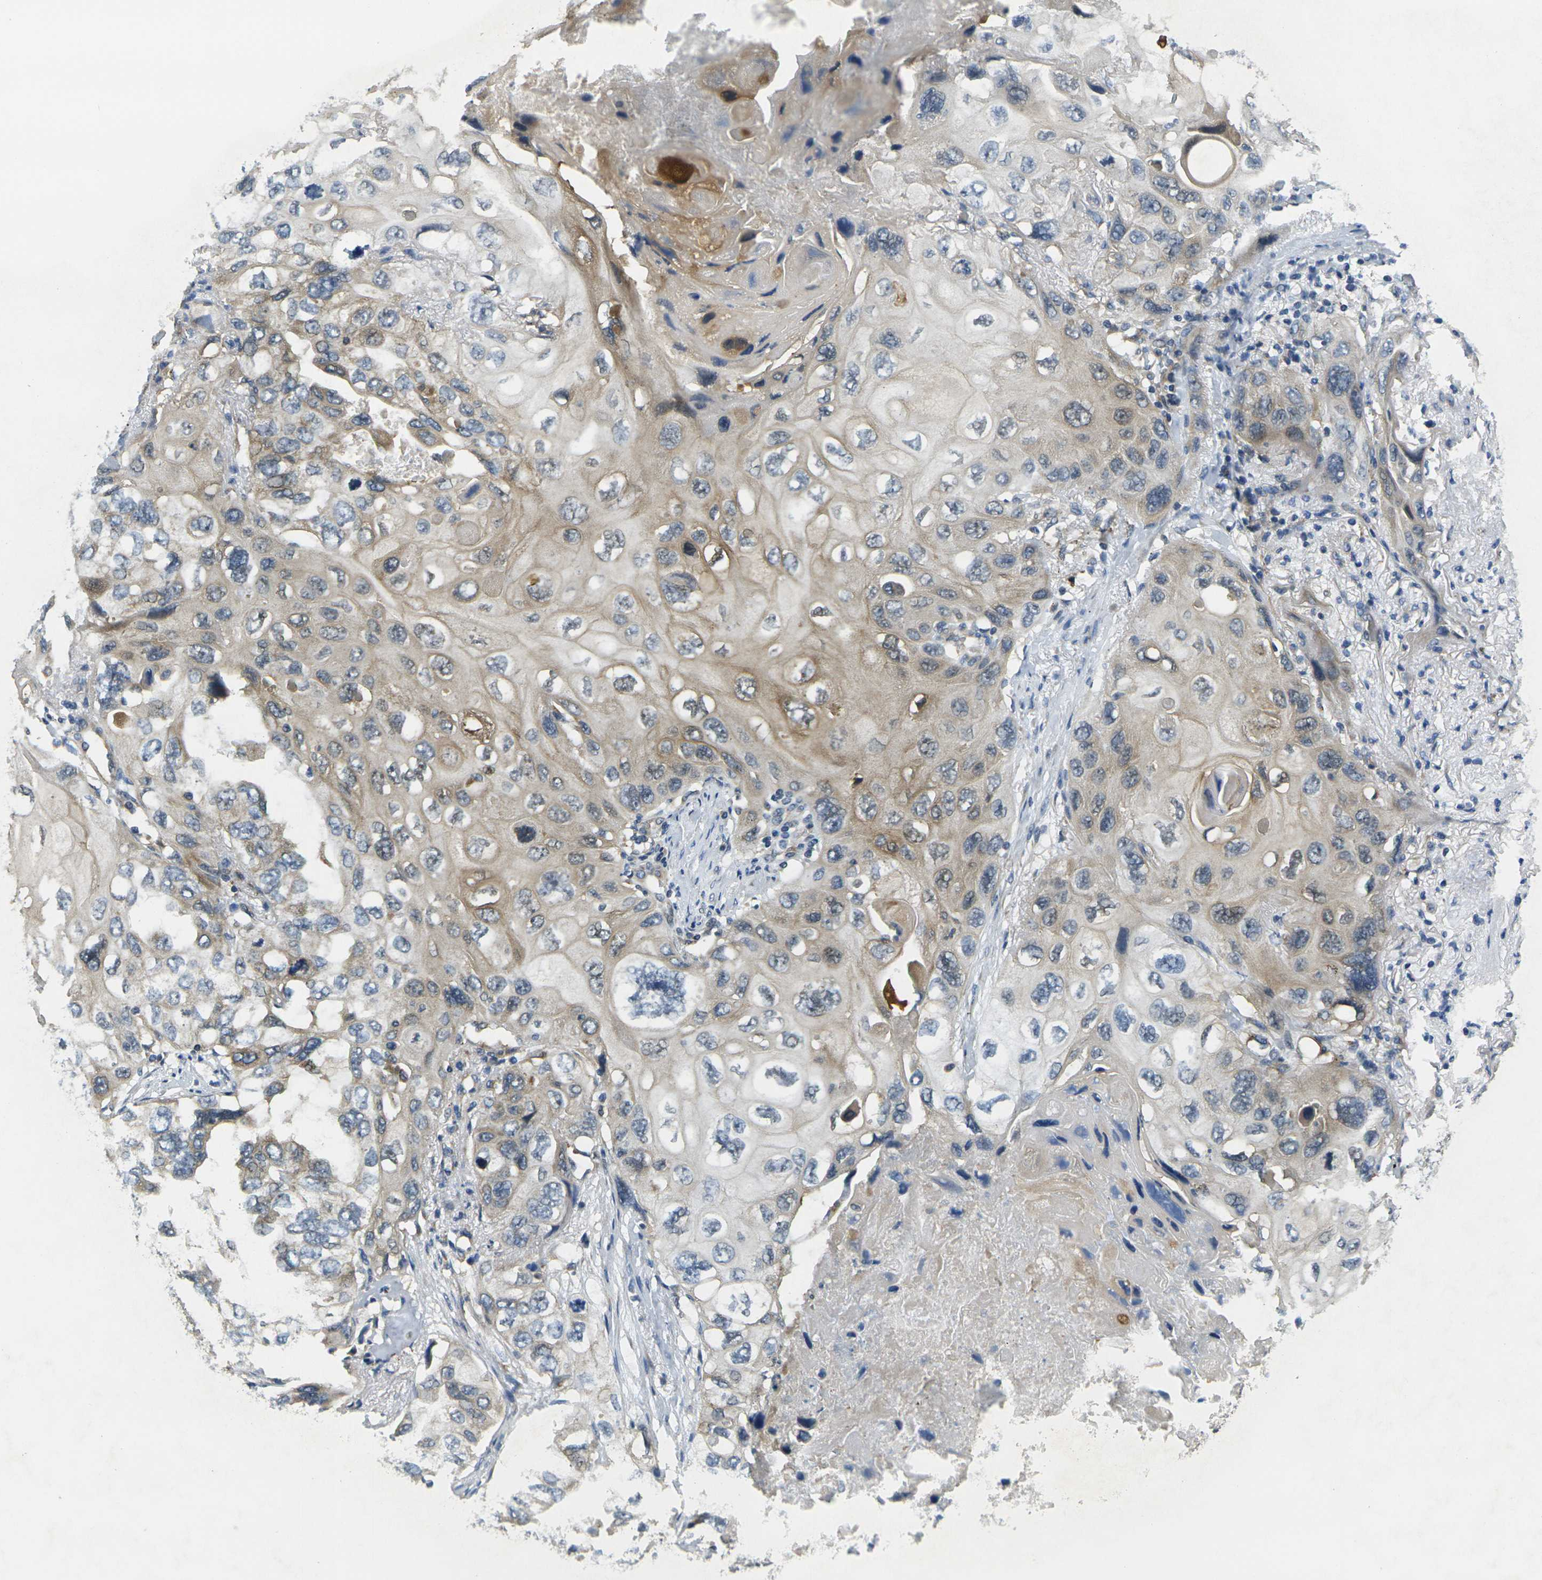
{"staining": {"intensity": "moderate", "quantity": "<25%", "location": "cytoplasmic/membranous"}, "tissue": "lung cancer", "cell_type": "Tumor cells", "image_type": "cancer", "snomed": [{"axis": "morphology", "description": "Squamous cell carcinoma, NOS"}, {"axis": "topography", "description": "Lung"}], "caption": "A brown stain shows moderate cytoplasmic/membranous expression of a protein in human lung cancer tumor cells. Nuclei are stained in blue.", "gene": "MINAR2", "patient": {"sex": "female", "age": 73}}